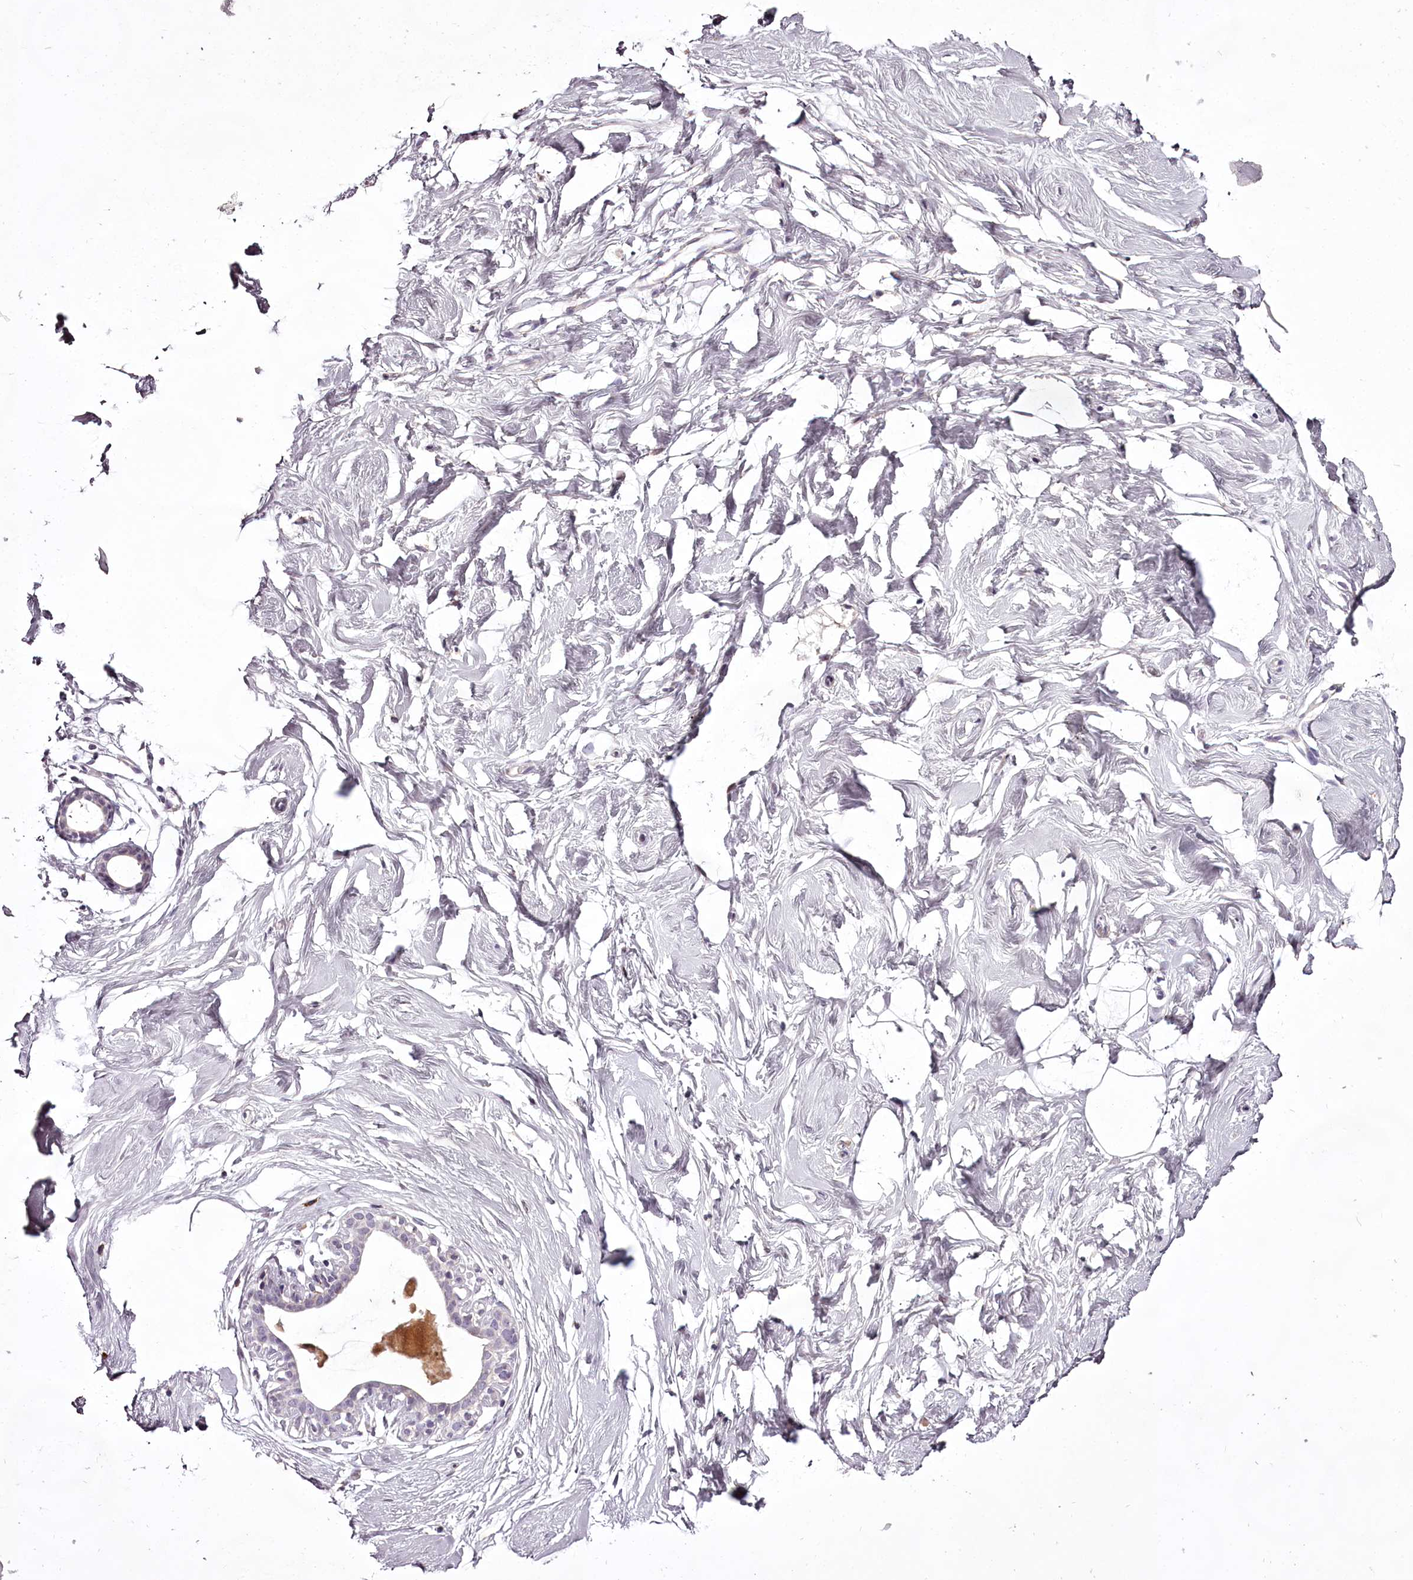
{"staining": {"intensity": "negative", "quantity": "none", "location": "none"}, "tissue": "breast", "cell_type": "Adipocytes", "image_type": "normal", "snomed": [{"axis": "morphology", "description": "Normal tissue, NOS"}, {"axis": "morphology", "description": "Adenoma, NOS"}, {"axis": "topography", "description": "Breast"}], "caption": "Immunohistochemistry image of benign breast: human breast stained with DAB demonstrates no significant protein expression in adipocytes.", "gene": "C1orf56", "patient": {"sex": "female", "age": 23}}